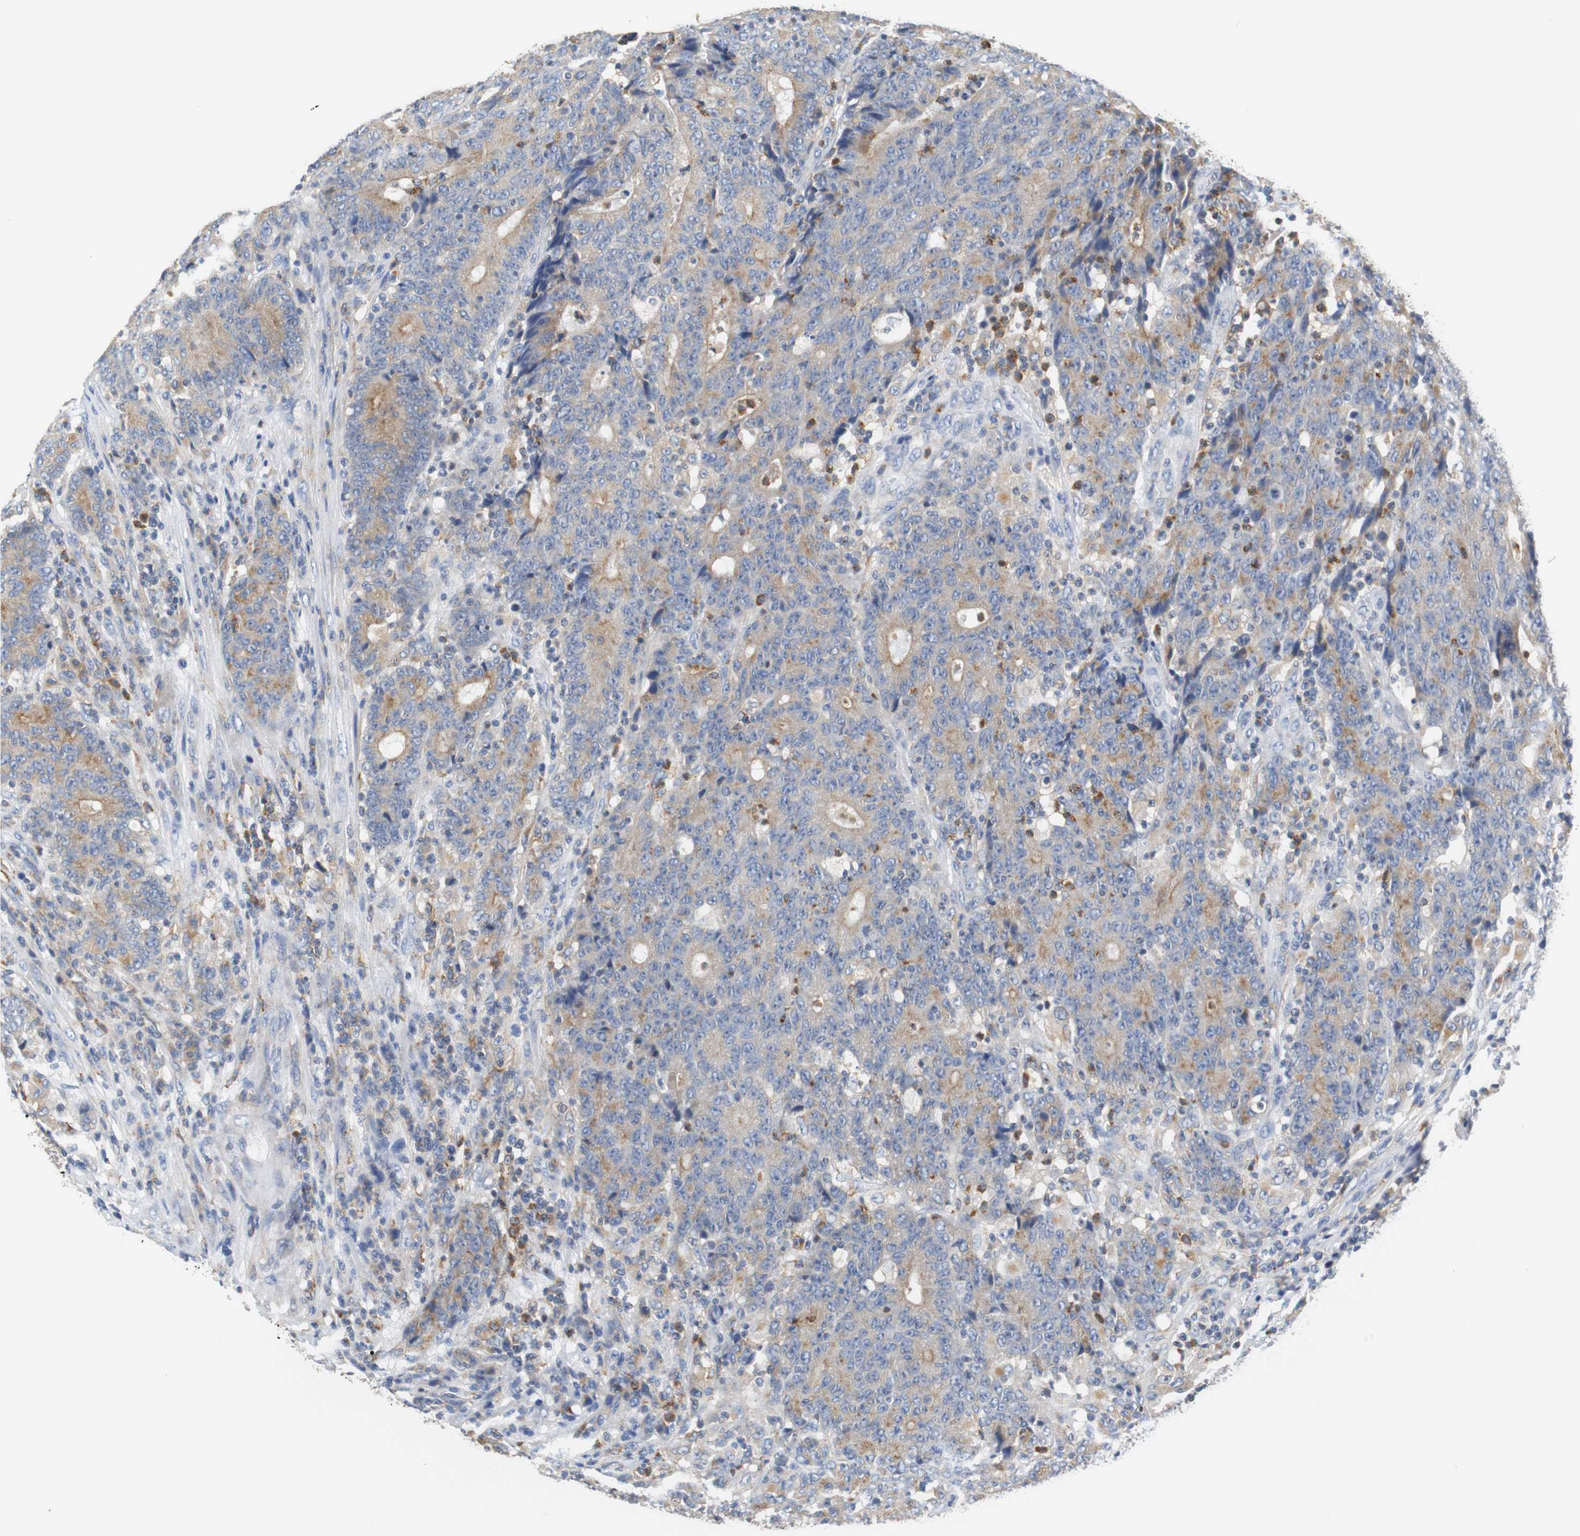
{"staining": {"intensity": "moderate", "quantity": ">75%", "location": "cytoplasmic/membranous"}, "tissue": "colorectal cancer", "cell_type": "Tumor cells", "image_type": "cancer", "snomed": [{"axis": "morphology", "description": "Normal tissue, NOS"}, {"axis": "morphology", "description": "Adenocarcinoma, NOS"}, {"axis": "topography", "description": "Colon"}], "caption": "Immunohistochemical staining of human adenocarcinoma (colorectal) shows medium levels of moderate cytoplasmic/membranous staining in approximately >75% of tumor cells. (Brightfield microscopy of DAB IHC at high magnification).", "gene": "VAMP8", "patient": {"sex": "female", "age": 75}}